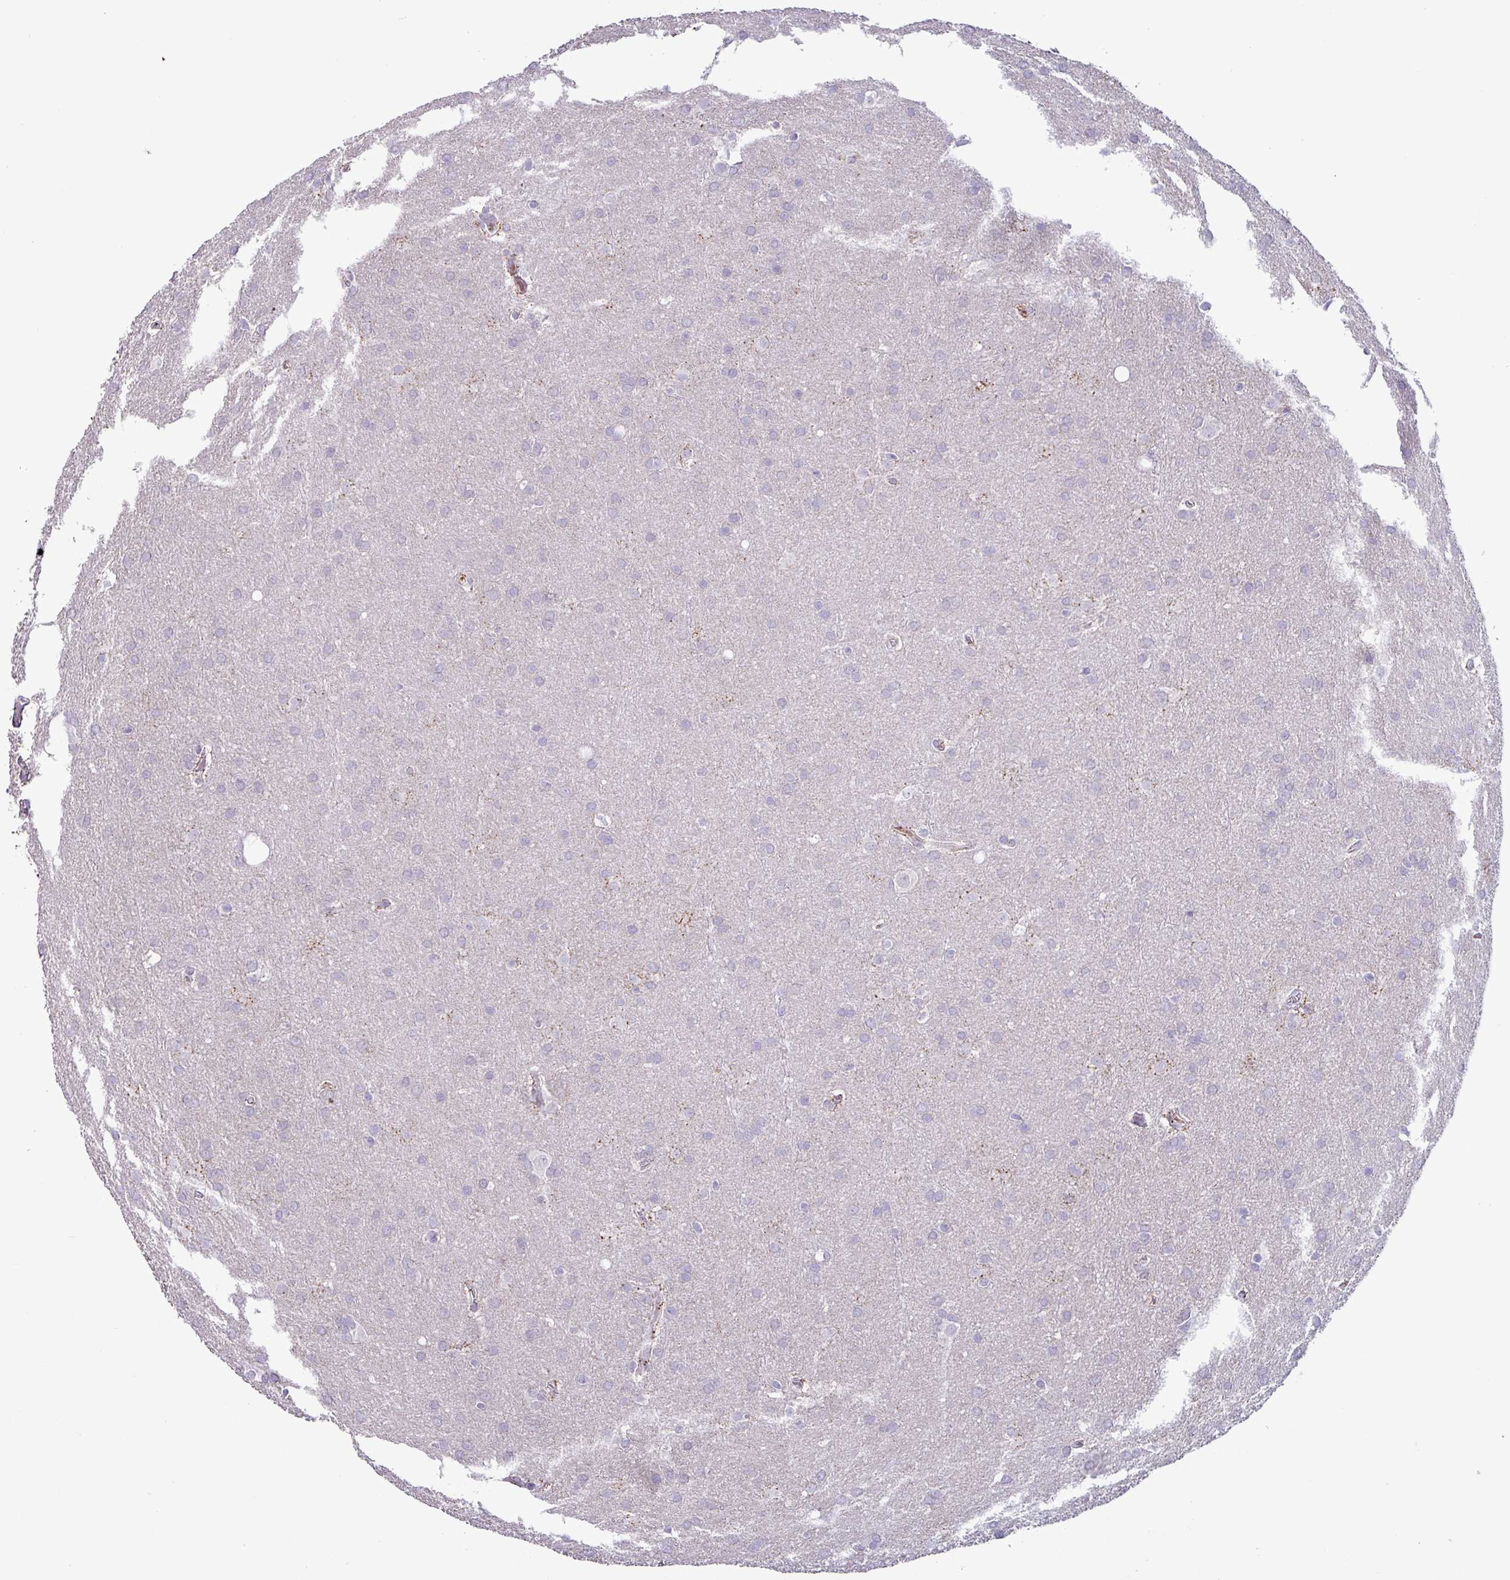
{"staining": {"intensity": "negative", "quantity": "none", "location": "none"}, "tissue": "glioma", "cell_type": "Tumor cells", "image_type": "cancer", "snomed": [{"axis": "morphology", "description": "Glioma, malignant, Low grade"}, {"axis": "topography", "description": "Brain"}], "caption": "There is no significant positivity in tumor cells of malignant glioma (low-grade).", "gene": "PLIN2", "patient": {"sex": "female", "age": 32}}